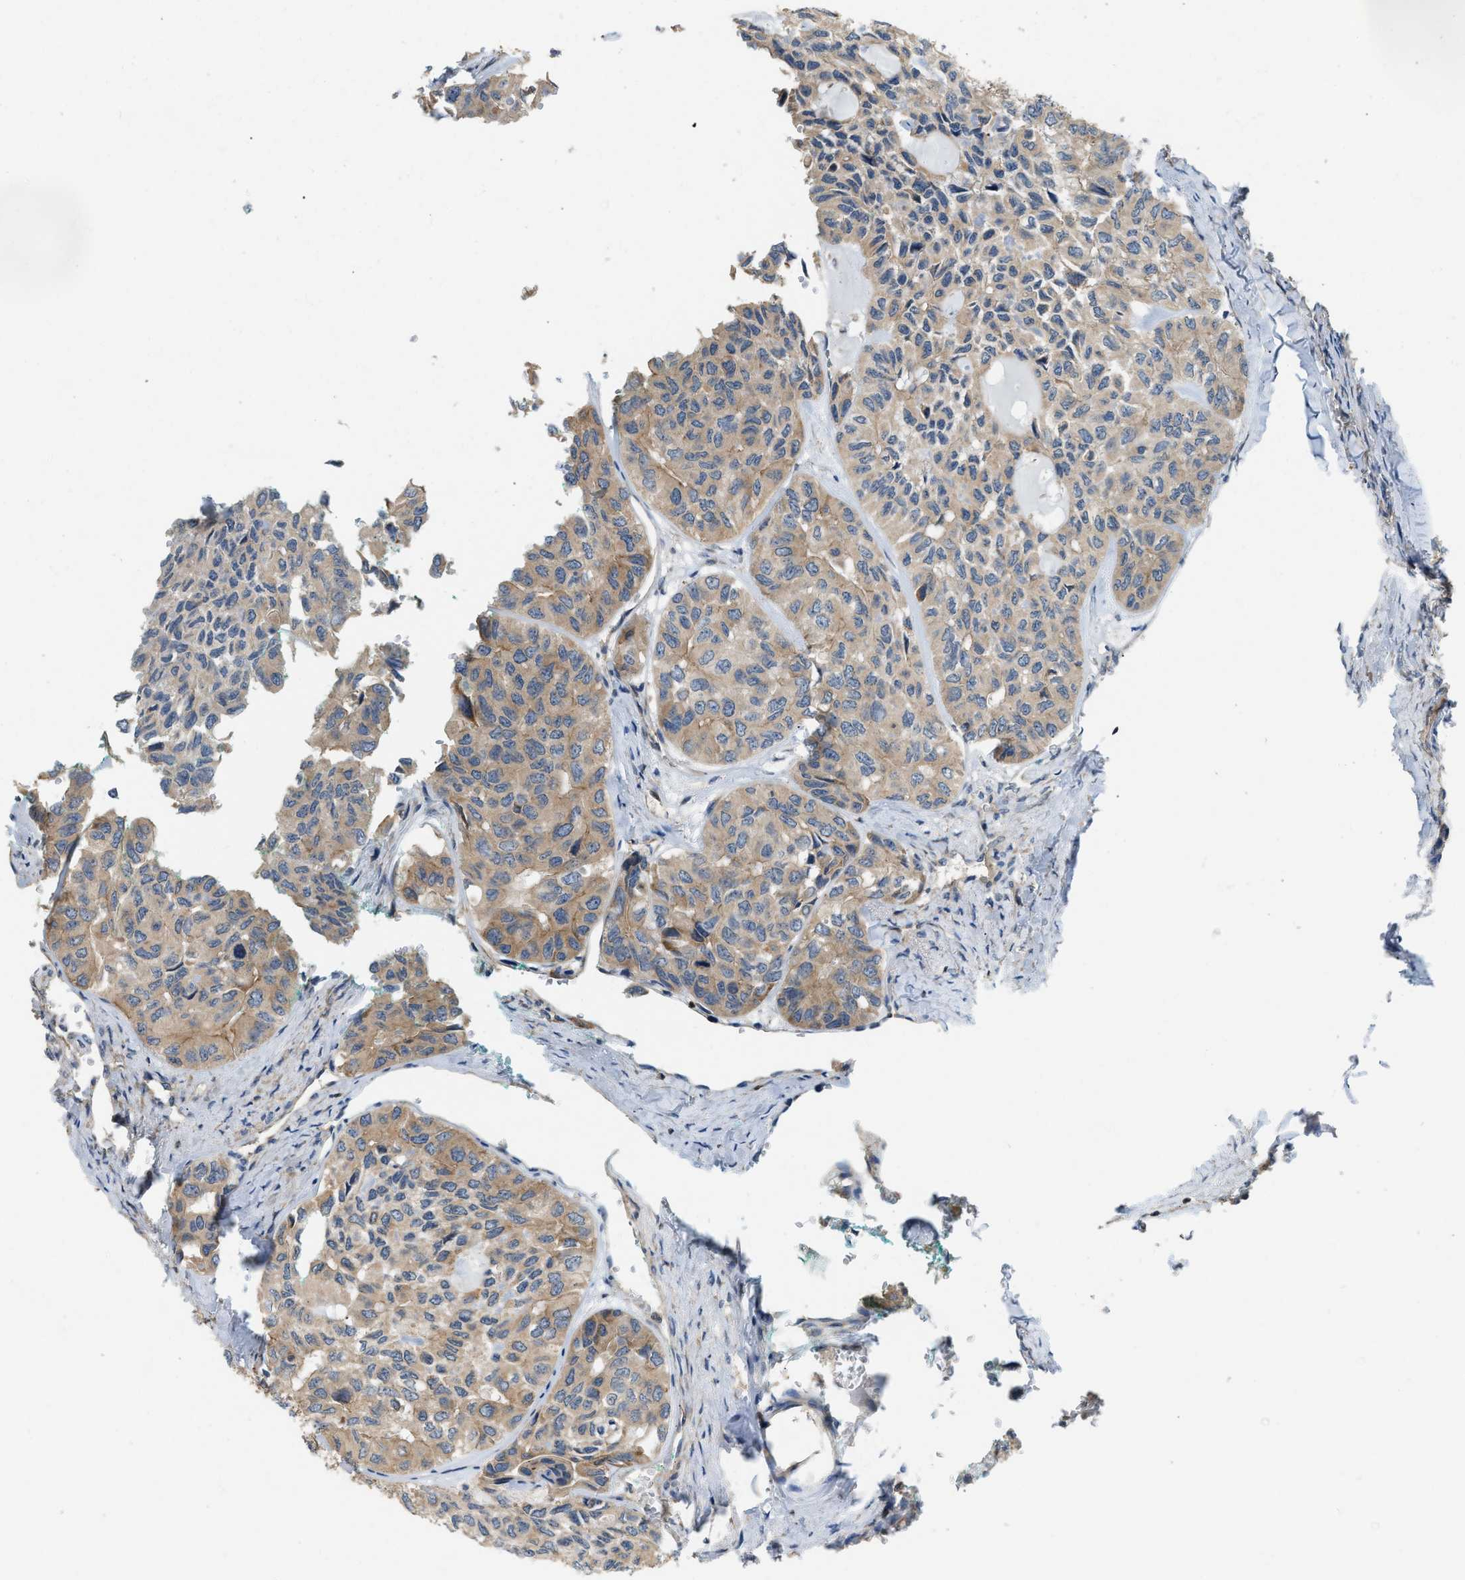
{"staining": {"intensity": "weak", "quantity": ">75%", "location": "cytoplasmic/membranous"}, "tissue": "head and neck cancer", "cell_type": "Tumor cells", "image_type": "cancer", "snomed": [{"axis": "morphology", "description": "Adenocarcinoma, NOS"}, {"axis": "topography", "description": "Salivary gland, NOS"}, {"axis": "topography", "description": "Head-Neck"}], "caption": "Brown immunohistochemical staining in human adenocarcinoma (head and neck) exhibits weak cytoplasmic/membranous positivity in about >75% of tumor cells.", "gene": "BTN3A2", "patient": {"sex": "female", "age": 76}}